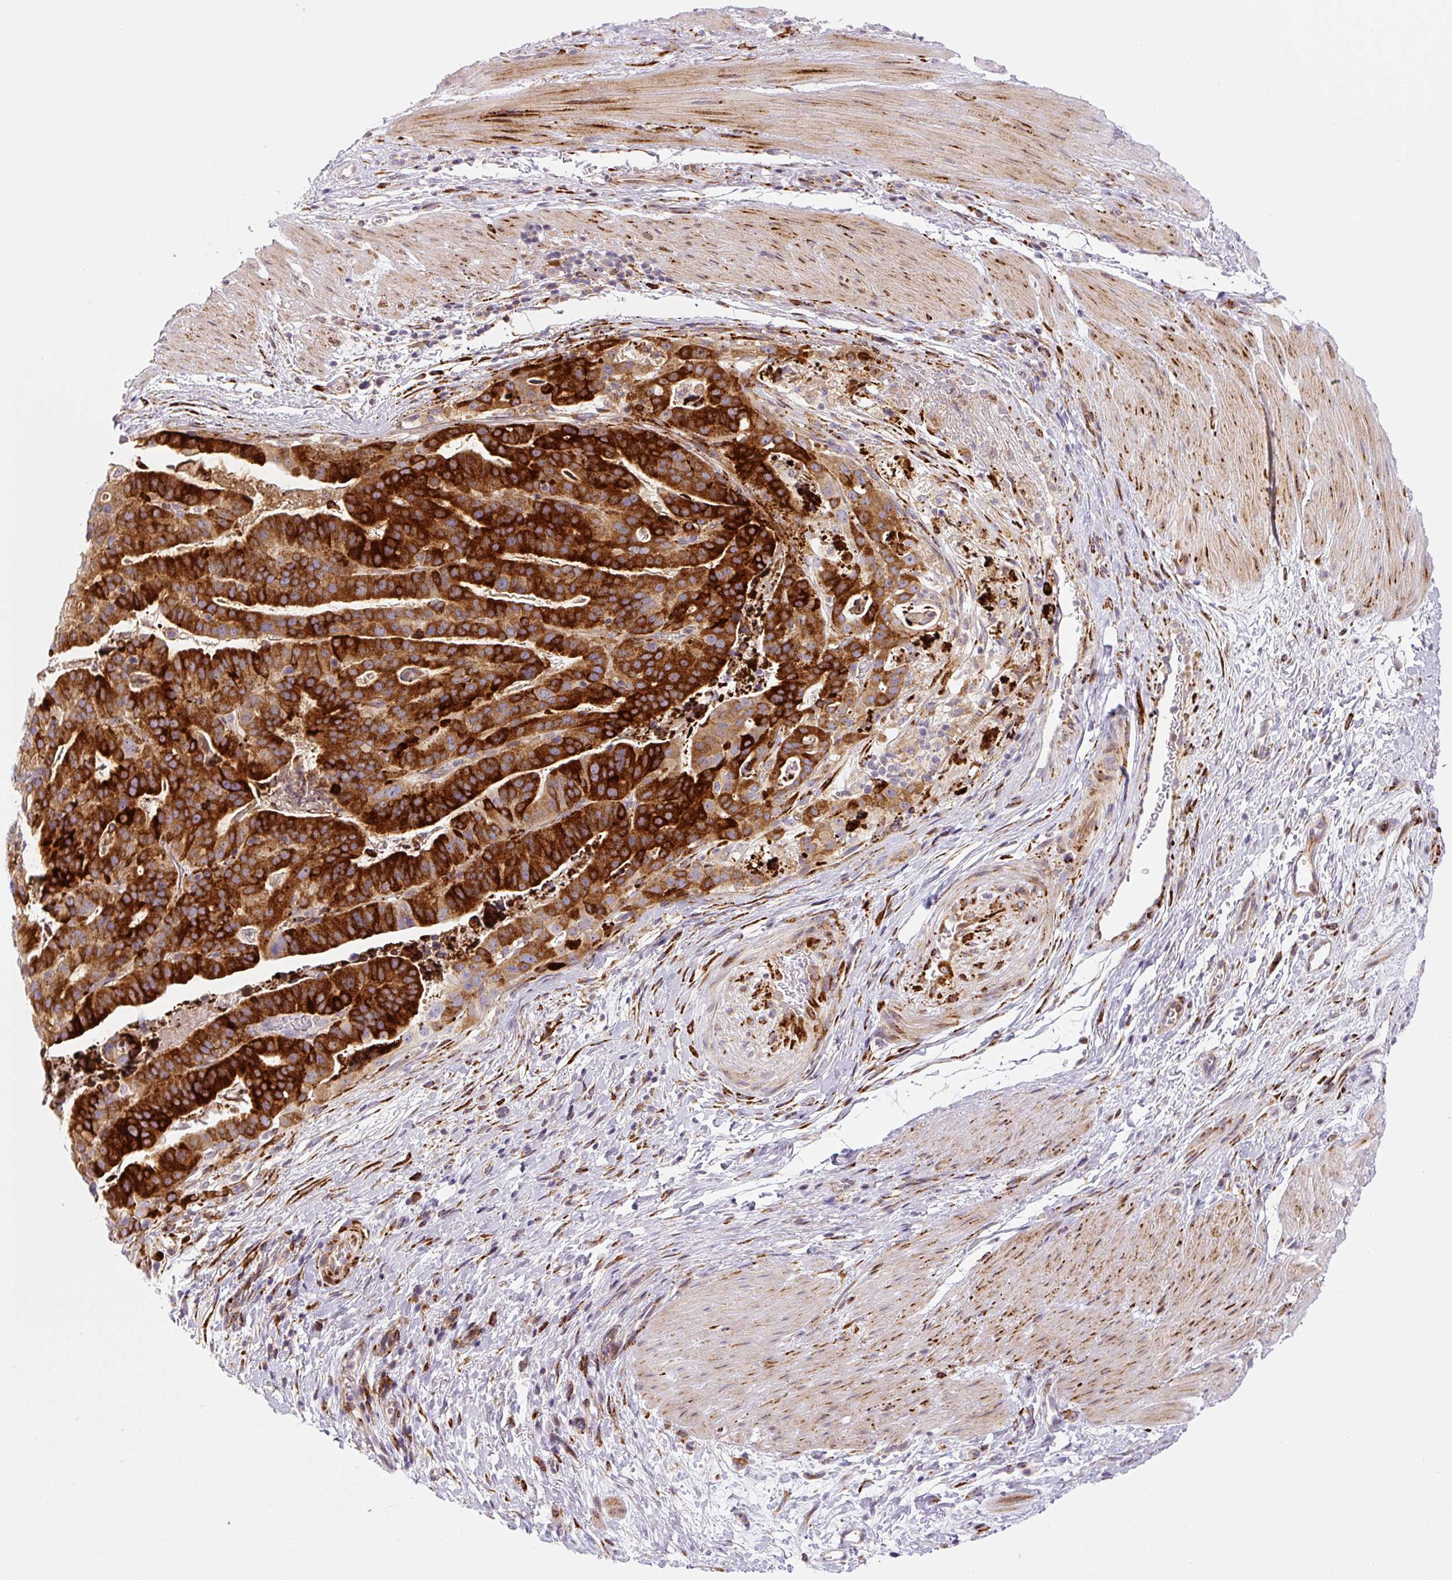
{"staining": {"intensity": "strong", "quantity": ">75%", "location": "cytoplasmic/membranous"}, "tissue": "stomach cancer", "cell_type": "Tumor cells", "image_type": "cancer", "snomed": [{"axis": "morphology", "description": "Adenocarcinoma, NOS"}, {"axis": "topography", "description": "Stomach"}], "caption": "Human adenocarcinoma (stomach) stained for a protein (brown) displays strong cytoplasmic/membranous positive positivity in approximately >75% of tumor cells.", "gene": "DISP3", "patient": {"sex": "male", "age": 48}}